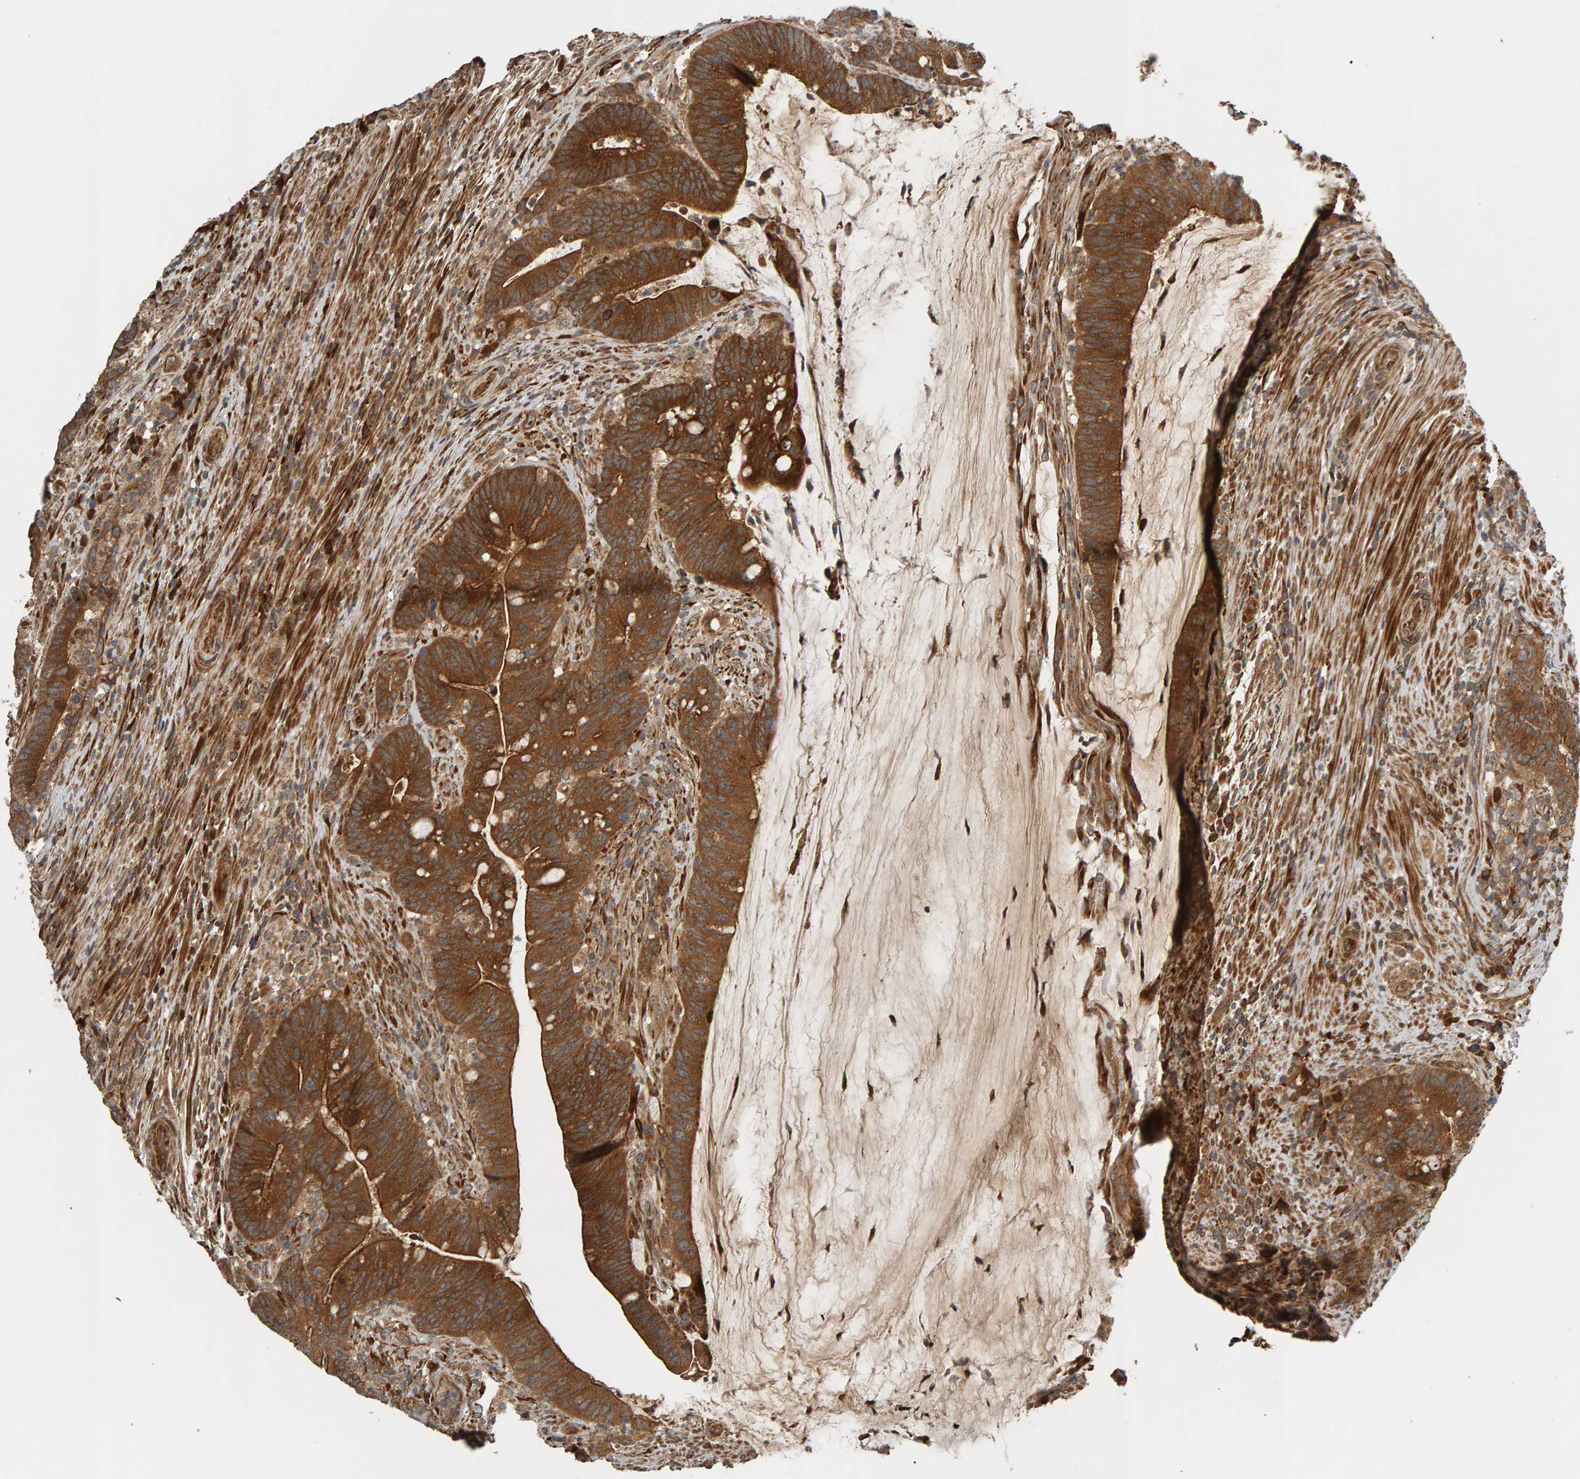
{"staining": {"intensity": "strong", "quantity": ">75%", "location": "cytoplasmic/membranous"}, "tissue": "colorectal cancer", "cell_type": "Tumor cells", "image_type": "cancer", "snomed": [{"axis": "morphology", "description": "Adenocarcinoma, NOS"}, {"axis": "topography", "description": "Colon"}], "caption": "This micrograph reveals colorectal cancer stained with immunohistochemistry to label a protein in brown. The cytoplasmic/membranous of tumor cells show strong positivity for the protein. Nuclei are counter-stained blue.", "gene": "ZFAND1", "patient": {"sex": "female", "age": 66}}